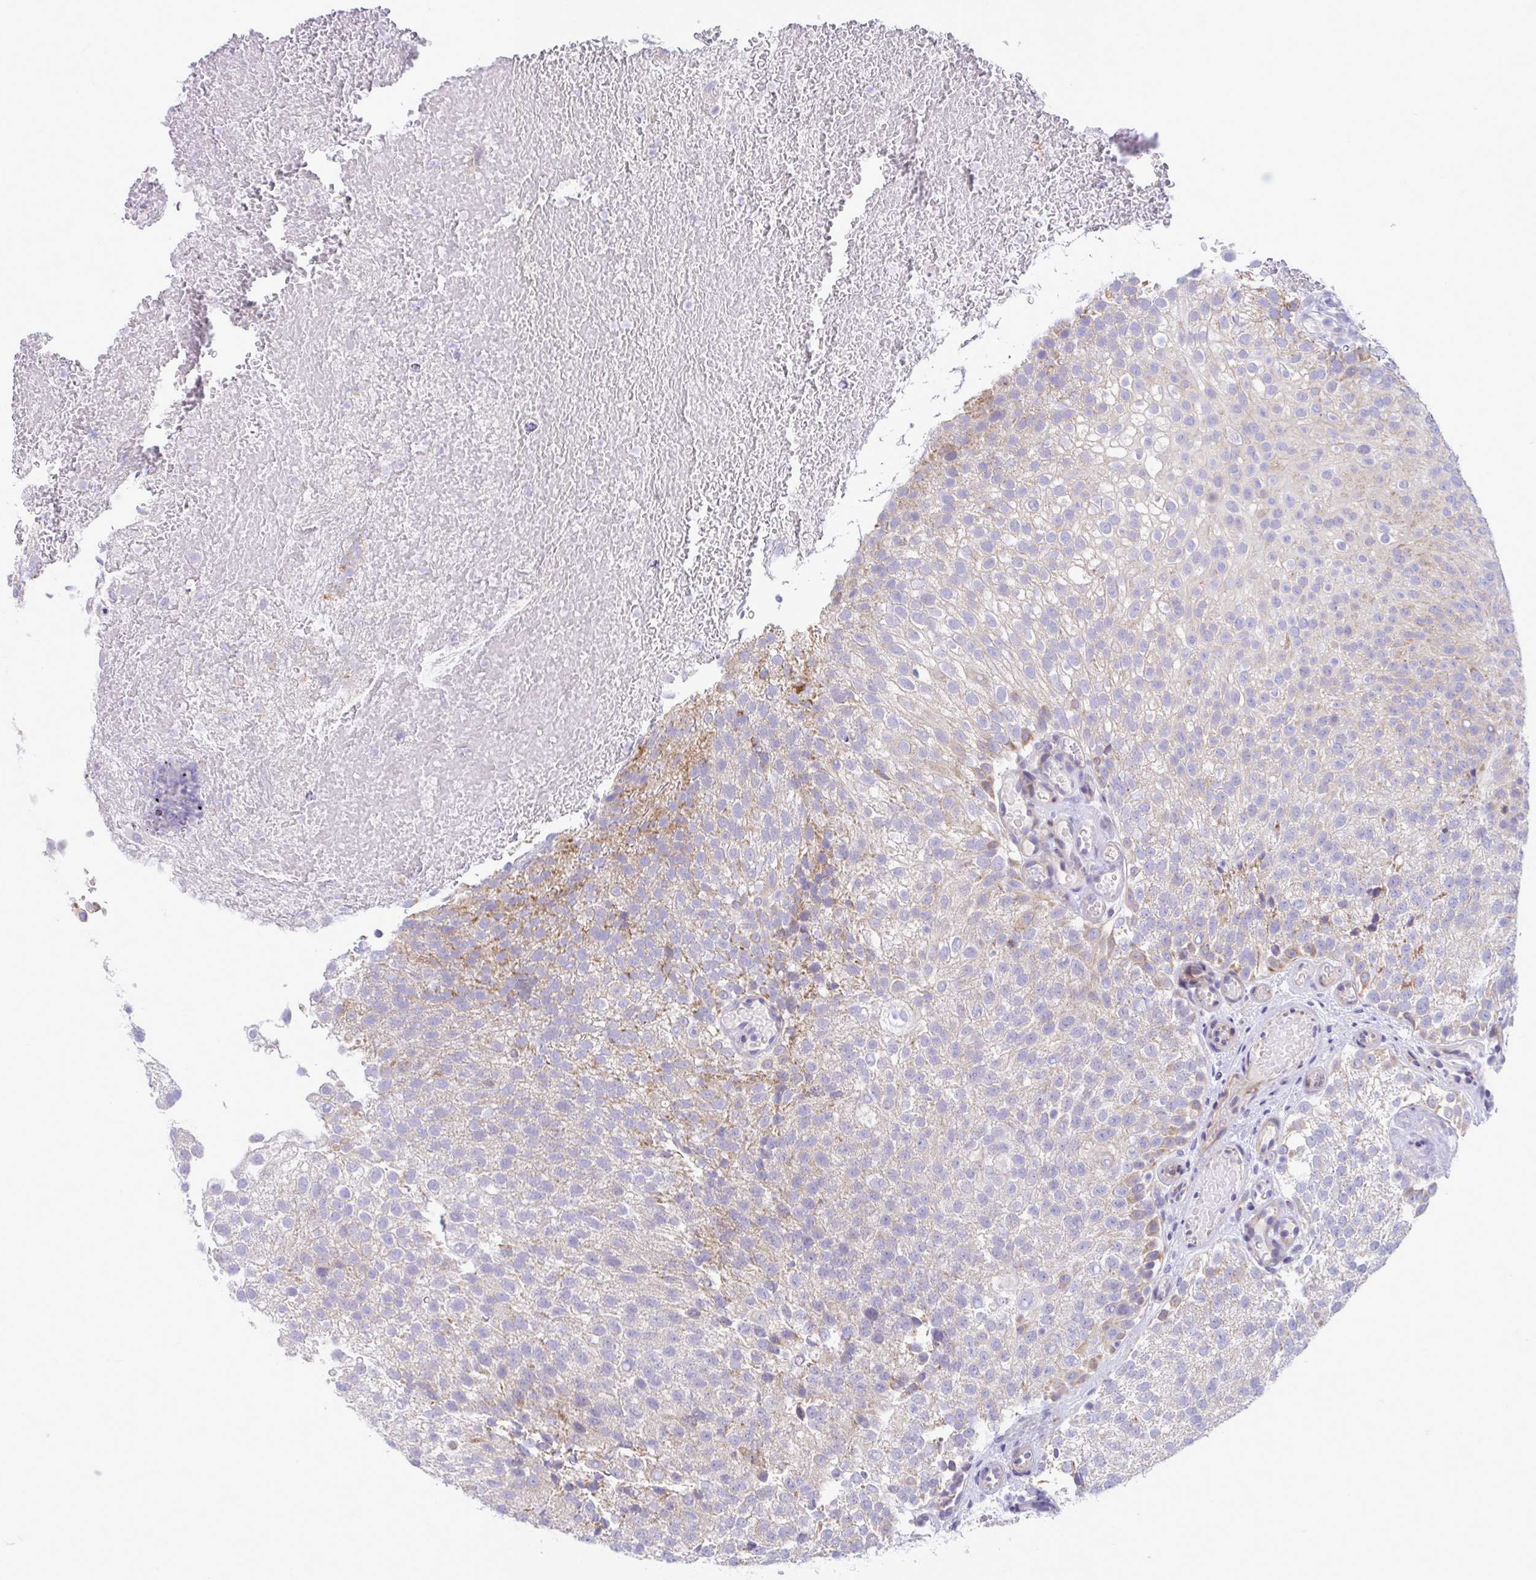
{"staining": {"intensity": "moderate", "quantity": "<25%", "location": "cytoplasmic/membranous"}, "tissue": "urothelial cancer", "cell_type": "Tumor cells", "image_type": "cancer", "snomed": [{"axis": "morphology", "description": "Urothelial carcinoma, Low grade"}, {"axis": "topography", "description": "Urinary bladder"}], "caption": "A photomicrograph of human urothelial cancer stained for a protein displays moderate cytoplasmic/membranous brown staining in tumor cells. The staining was performed using DAB to visualize the protein expression in brown, while the nuclei were stained in blue with hematoxylin (Magnification: 20x).", "gene": "DTX3", "patient": {"sex": "male", "age": 78}}